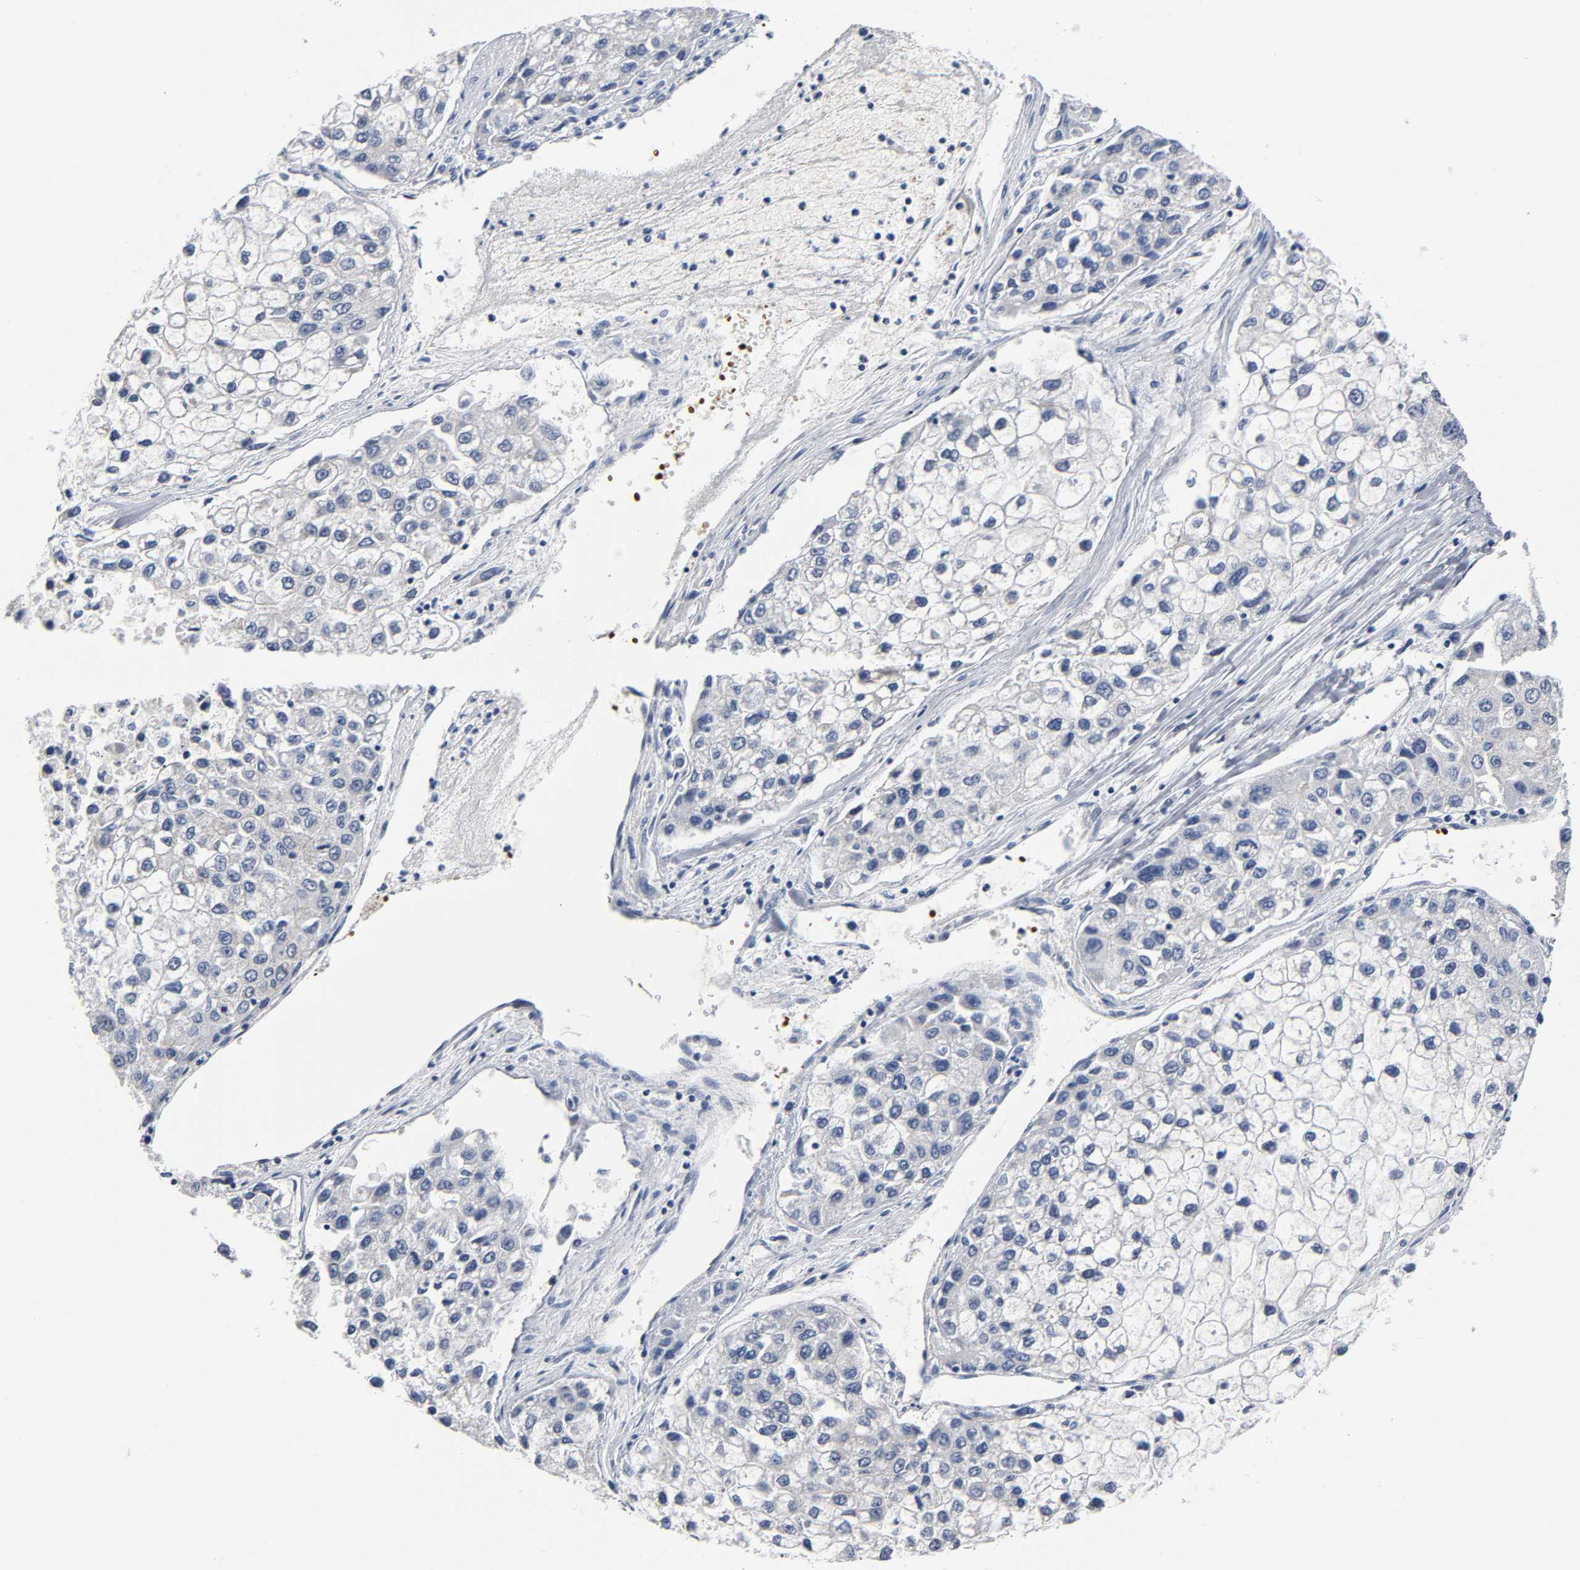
{"staining": {"intensity": "negative", "quantity": "none", "location": "none"}, "tissue": "liver cancer", "cell_type": "Tumor cells", "image_type": "cancer", "snomed": [{"axis": "morphology", "description": "Carcinoma, Hepatocellular, NOS"}, {"axis": "topography", "description": "Liver"}], "caption": "High magnification brightfield microscopy of liver cancer (hepatocellular carcinoma) stained with DAB (brown) and counterstained with hematoxylin (blue): tumor cells show no significant expression.", "gene": "CD2AP", "patient": {"sex": "female", "age": 66}}